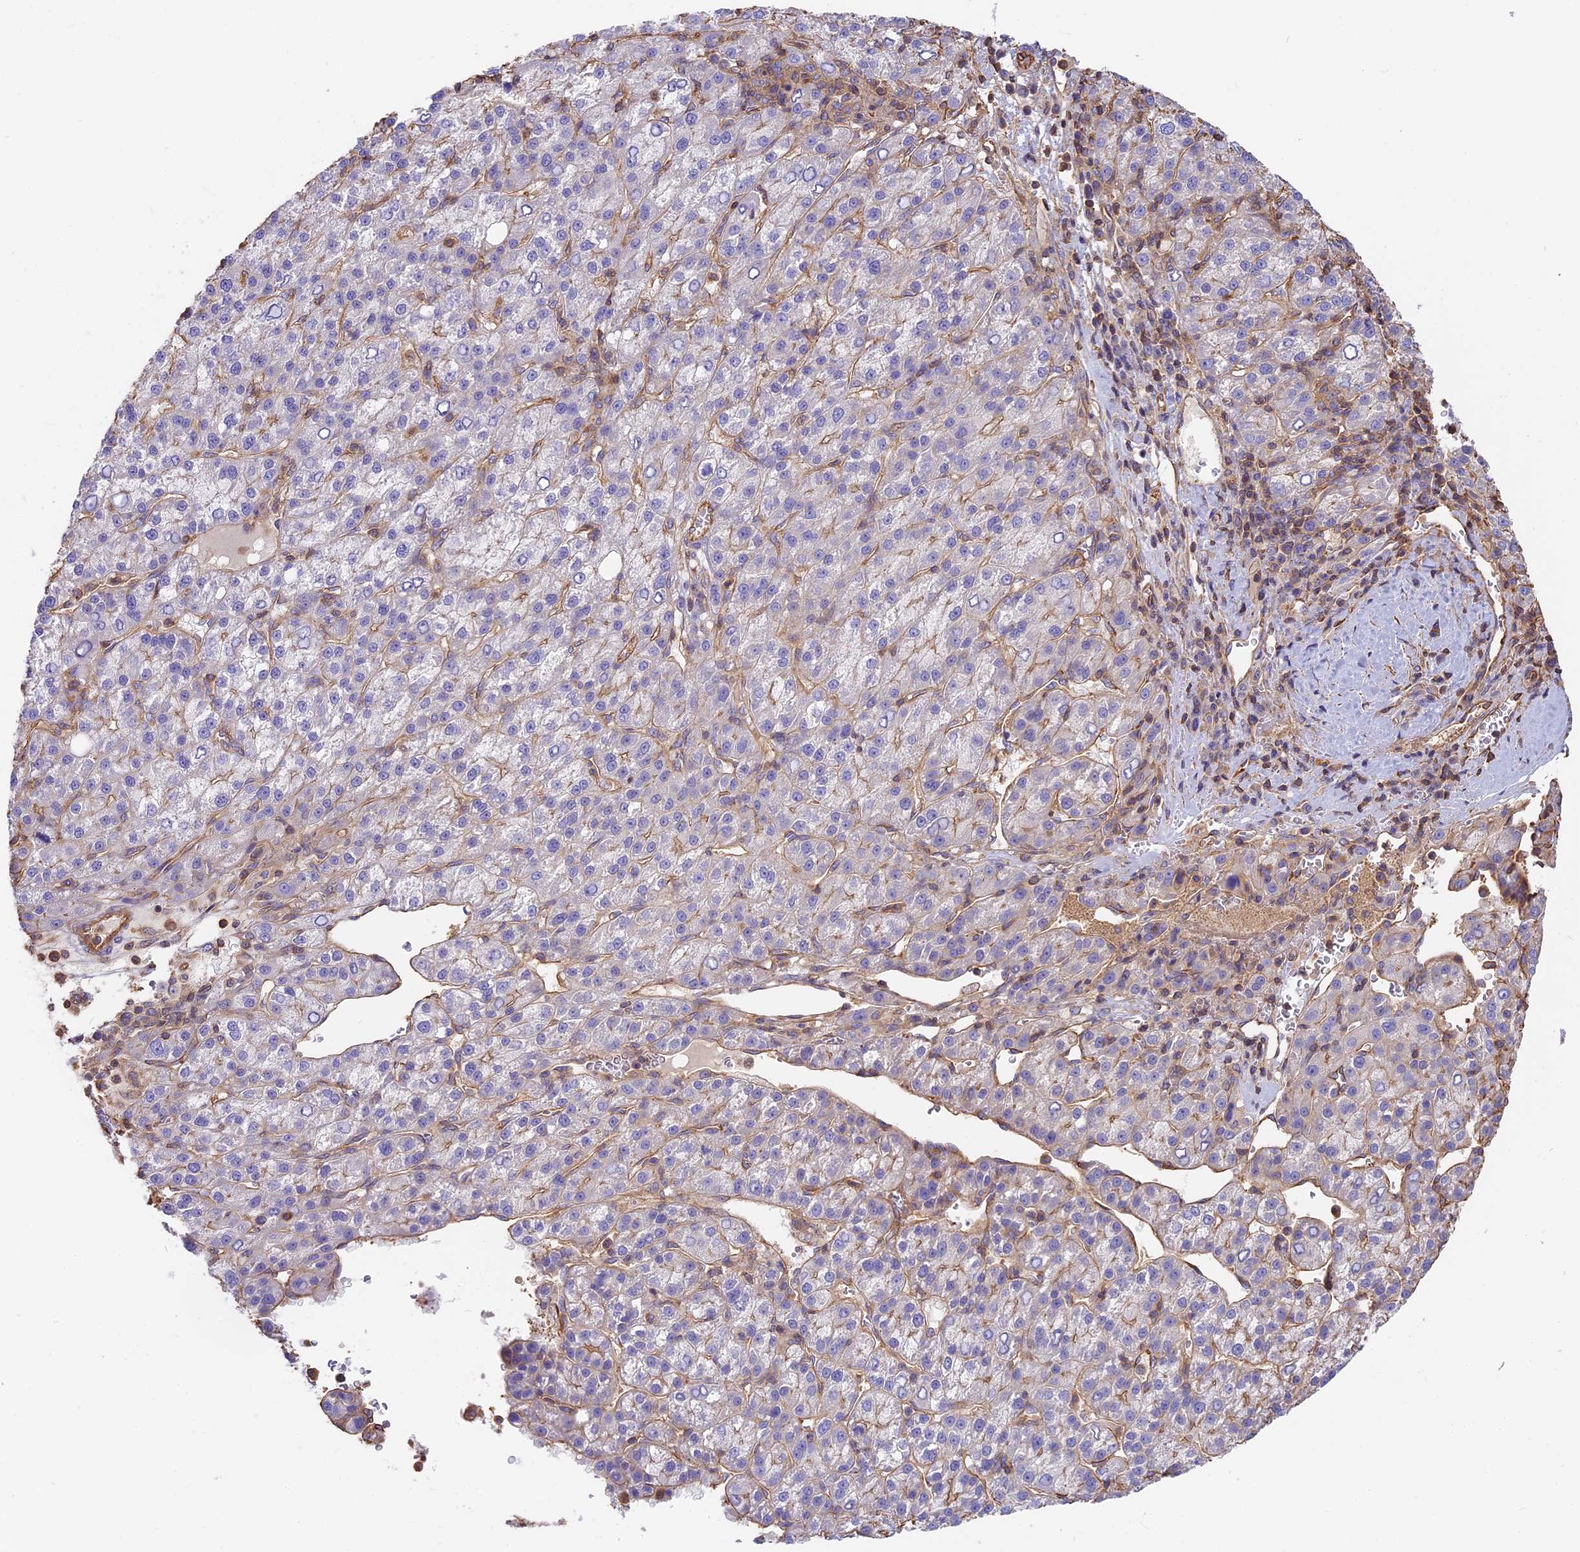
{"staining": {"intensity": "negative", "quantity": "none", "location": "none"}, "tissue": "liver cancer", "cell_type": "Tumor cells", "image_type": "cancer", "snomed": [{"axis": "morphology", "description": "Carcinoma, Hepatocellular, NOS"}, {"axis": "topography", "description": "Liver"}], "caption": "The micrograph shows no significant expression in tumor cells of liver cancer (hepatocellular carcinoma).", "gene": "VPS18", "patient": {"sex": "female", "age": 58}}